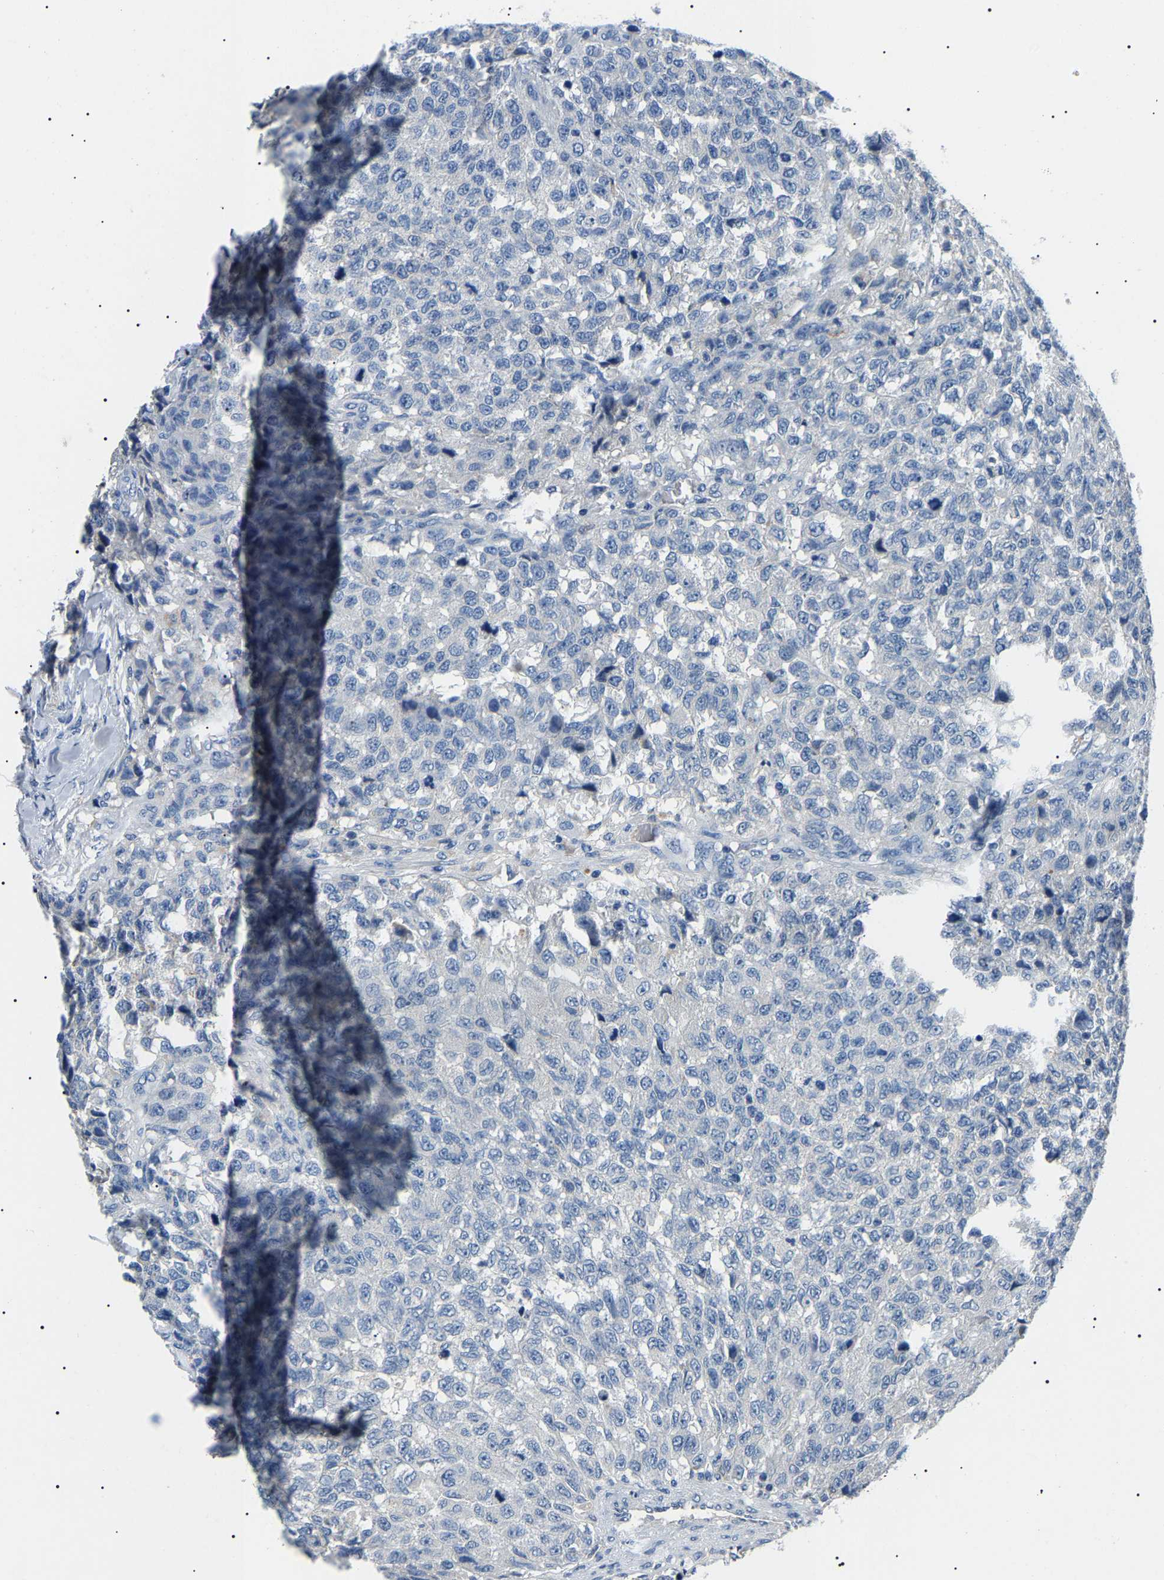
{"staining": {"intensity": "negative", "quantity": "none", "location": "none"}, "tissue": "testis cancer", "cell_type": "Tumor cells", "image_type": "cancer", "snomed": [{"axis": "morphology", "description": "Seminoma, NOS"}, {"axis": "topography", "description": "Testis"}], "caption": "Testis cancer (seminoma) stained for a protein using immunohistochemistry demonstrates no positivity tumor cells.", "gene": "KLK15", "patient": {"sex": "male", "age": 59}}